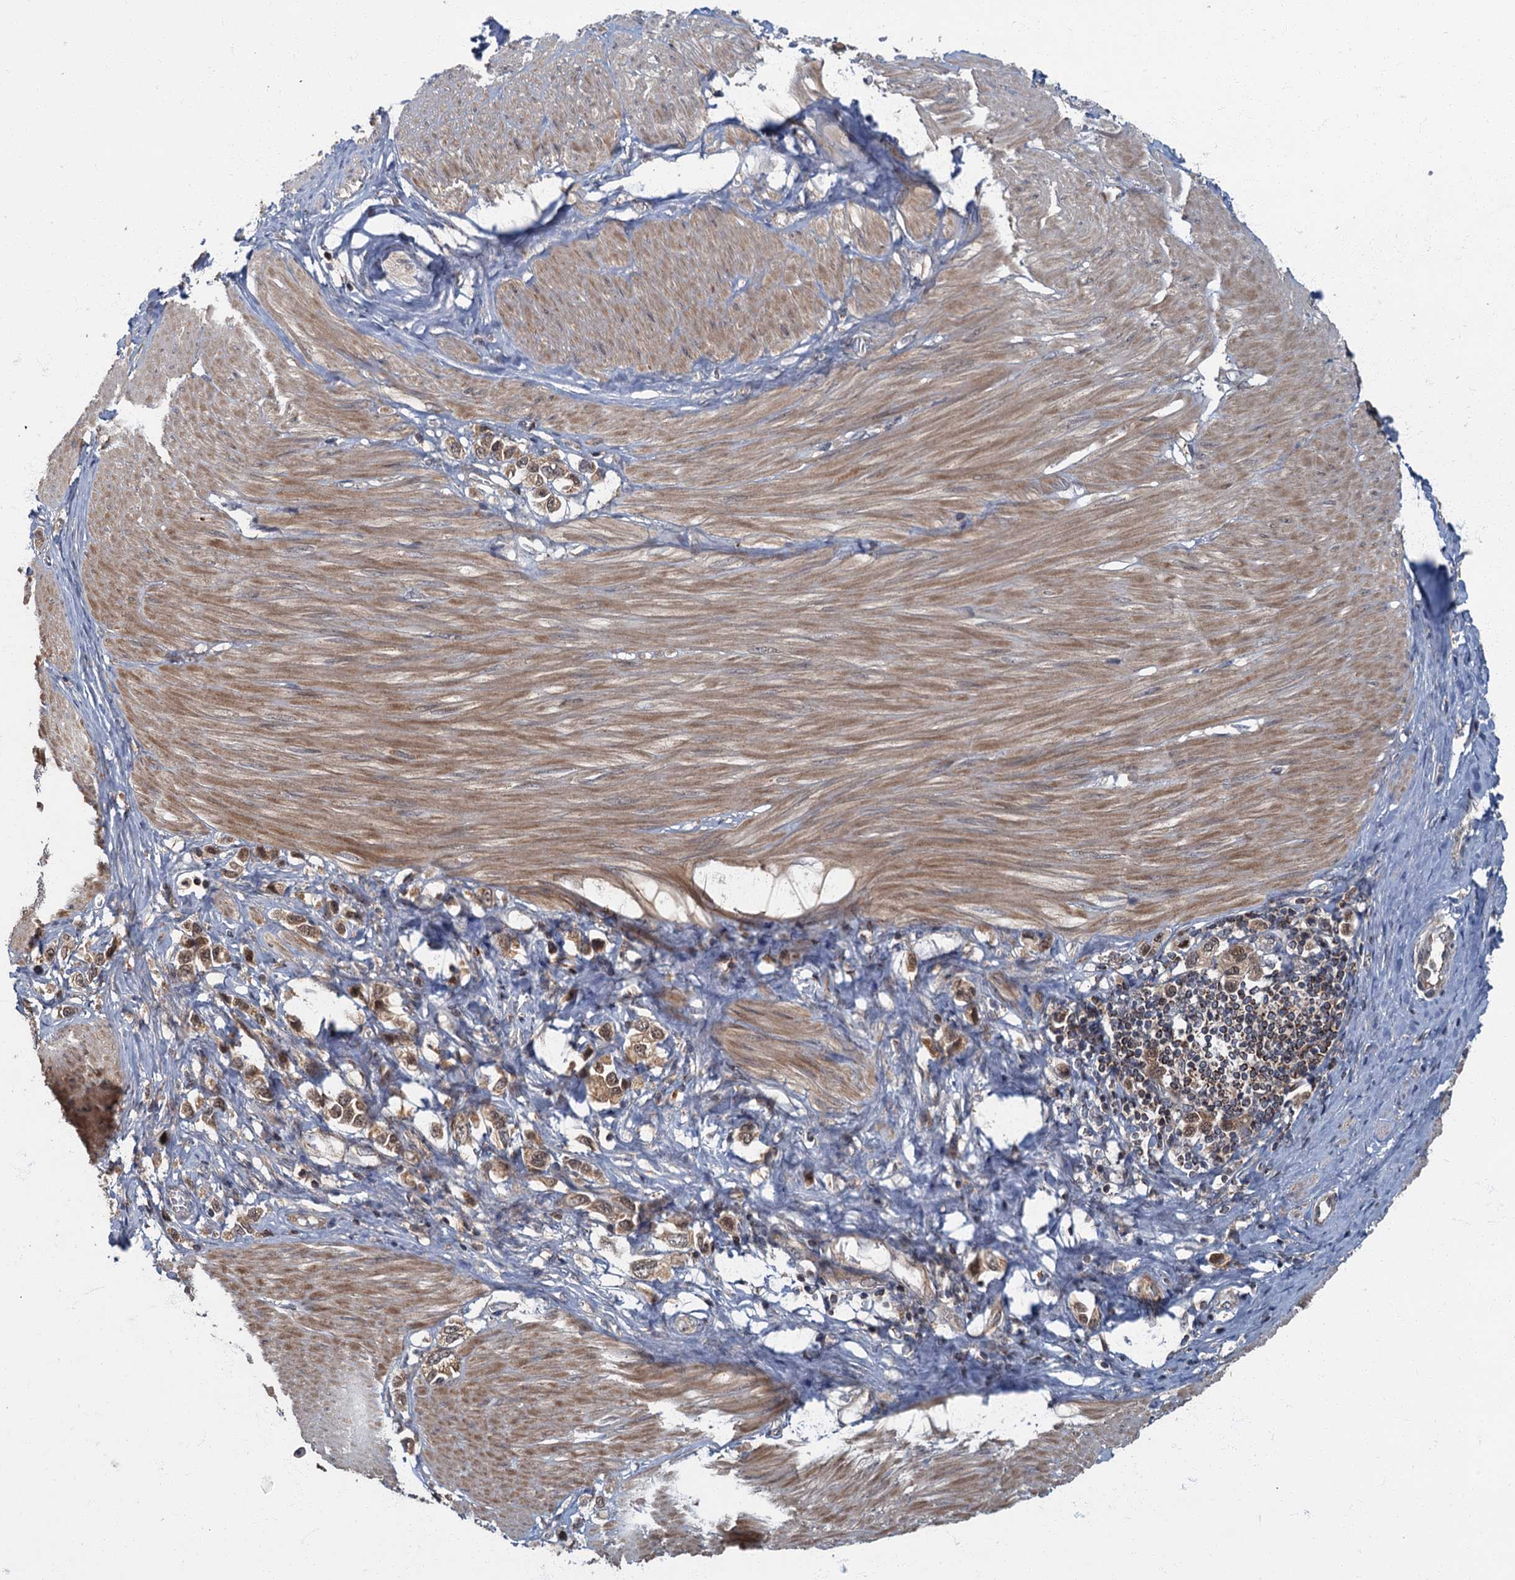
{"staining": {"intensity": "moderate", "quantity": ">75%", "location": "cytoplasmic/membranous"}, "tissue": "stomach cancer", "cell_type": "Tumor cells", "image_type": "cancer", "snomed": [{"axis": "morphology", "description": "Adenocarcinoma, NOS"}, {"axis": "topography", "description": "Stomach"}], "caption": "Immunohistochemical staining of stomach adenocarcinoma reveals moderate cytoplasmic/membranous protein positivity in about >75% of tumor cells.", "gene": "SLC11A2", "patient": {"sex": "female", "age": 65}}